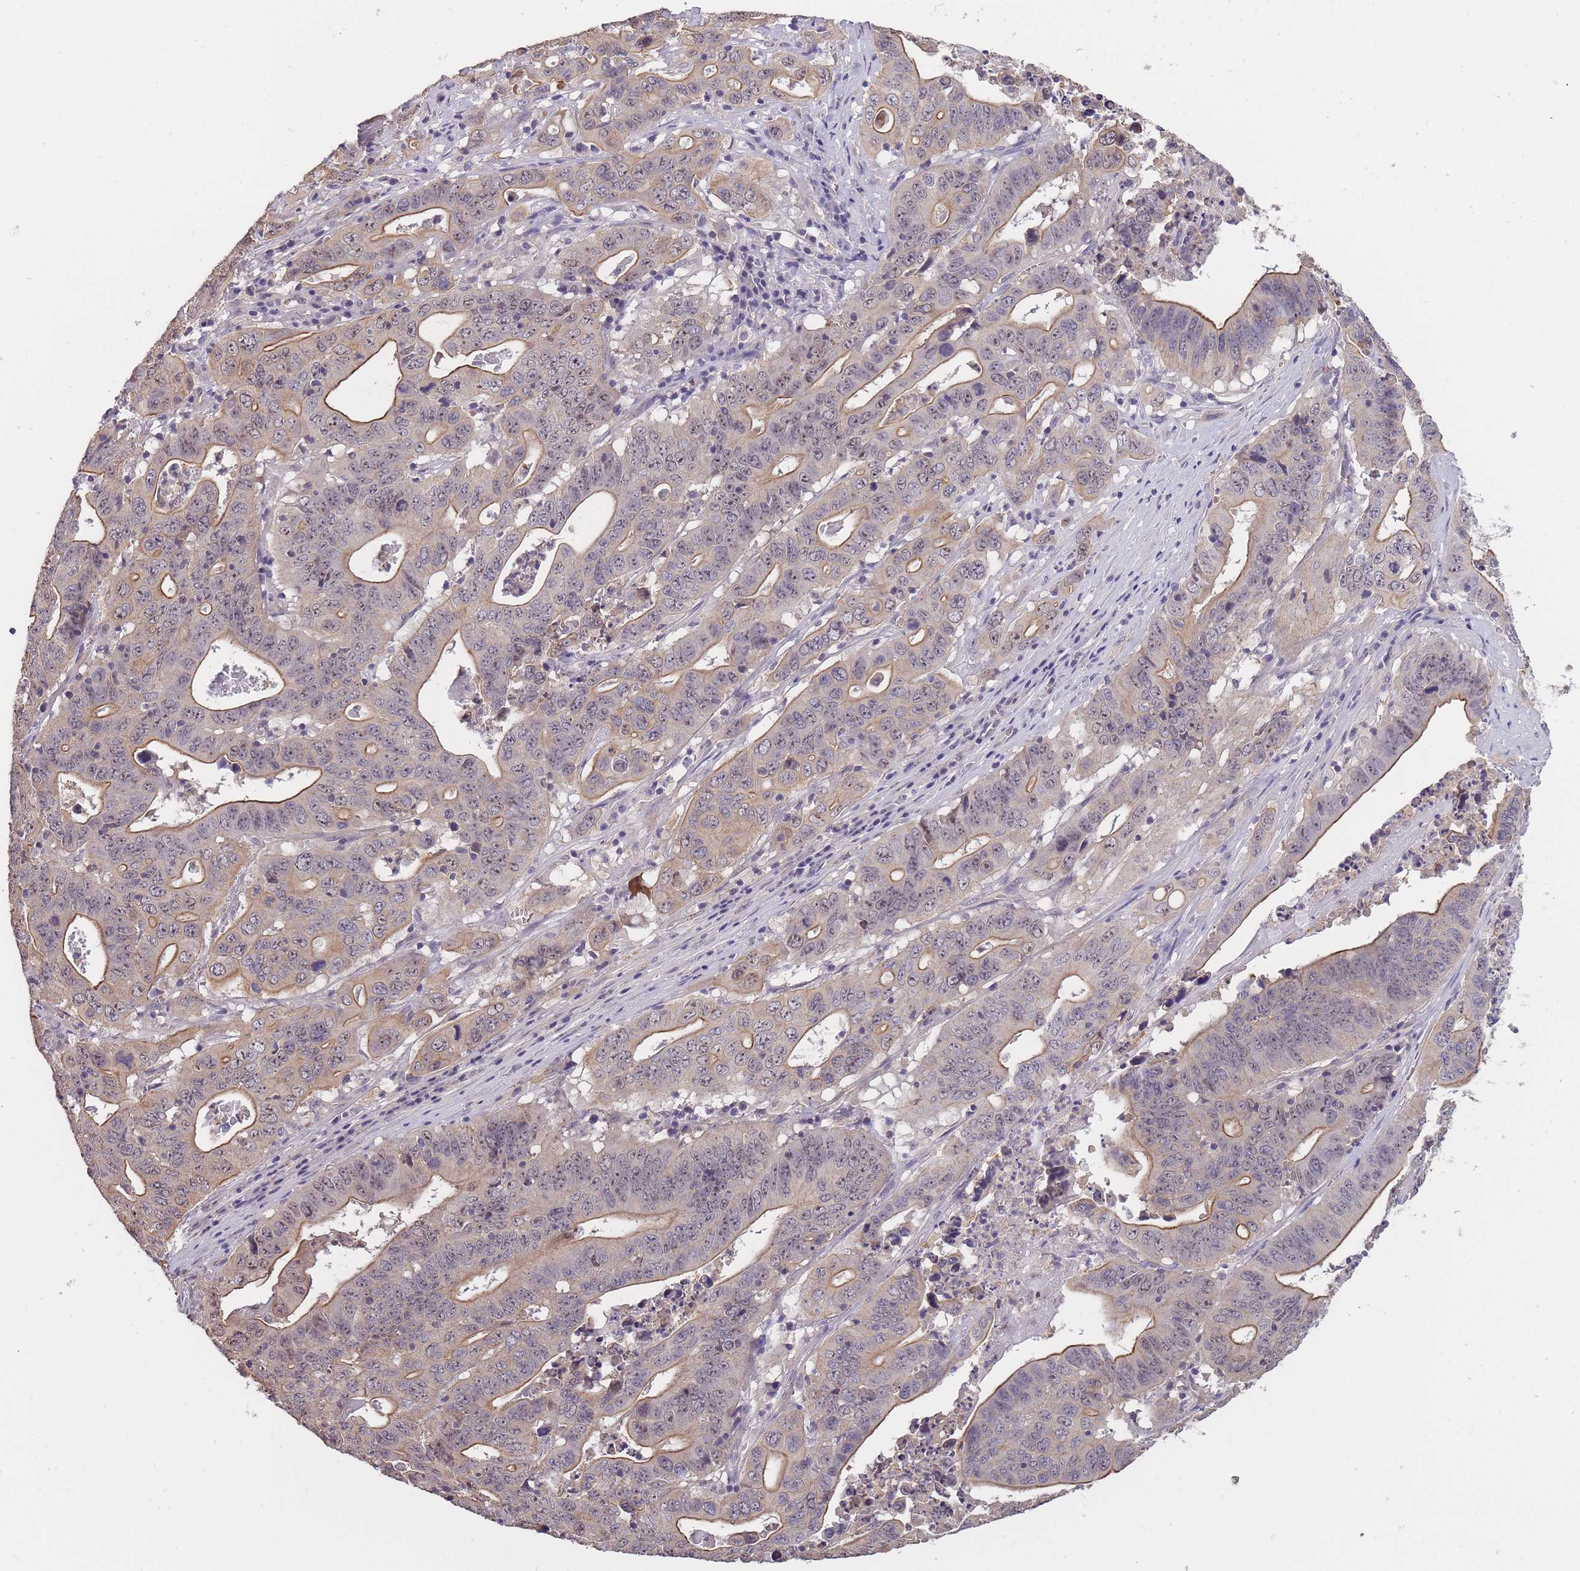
{"staining": {"intensity": "moderate", "quantity": "25%-75%", "location": "cytoplasmic/membranous,nuclear"}, "tissue": "lung cancer", "cell_type": "Tumor cells", "image_type": "cancer", "snomed": [{"axis": "morphology", "description": "Adenocarcinoma, NOS"}, {"axis": "topography", "description": "Lung"}], "caption": "There is medium levels of moderate cytoplasmic/membranous and nuclear expression in tumor cells of lung cancer, as demonstrated by immunohistochemical staining (brown color).", "gene": "KIAA1755", "patient": {"sex": "female", "age": 60}}